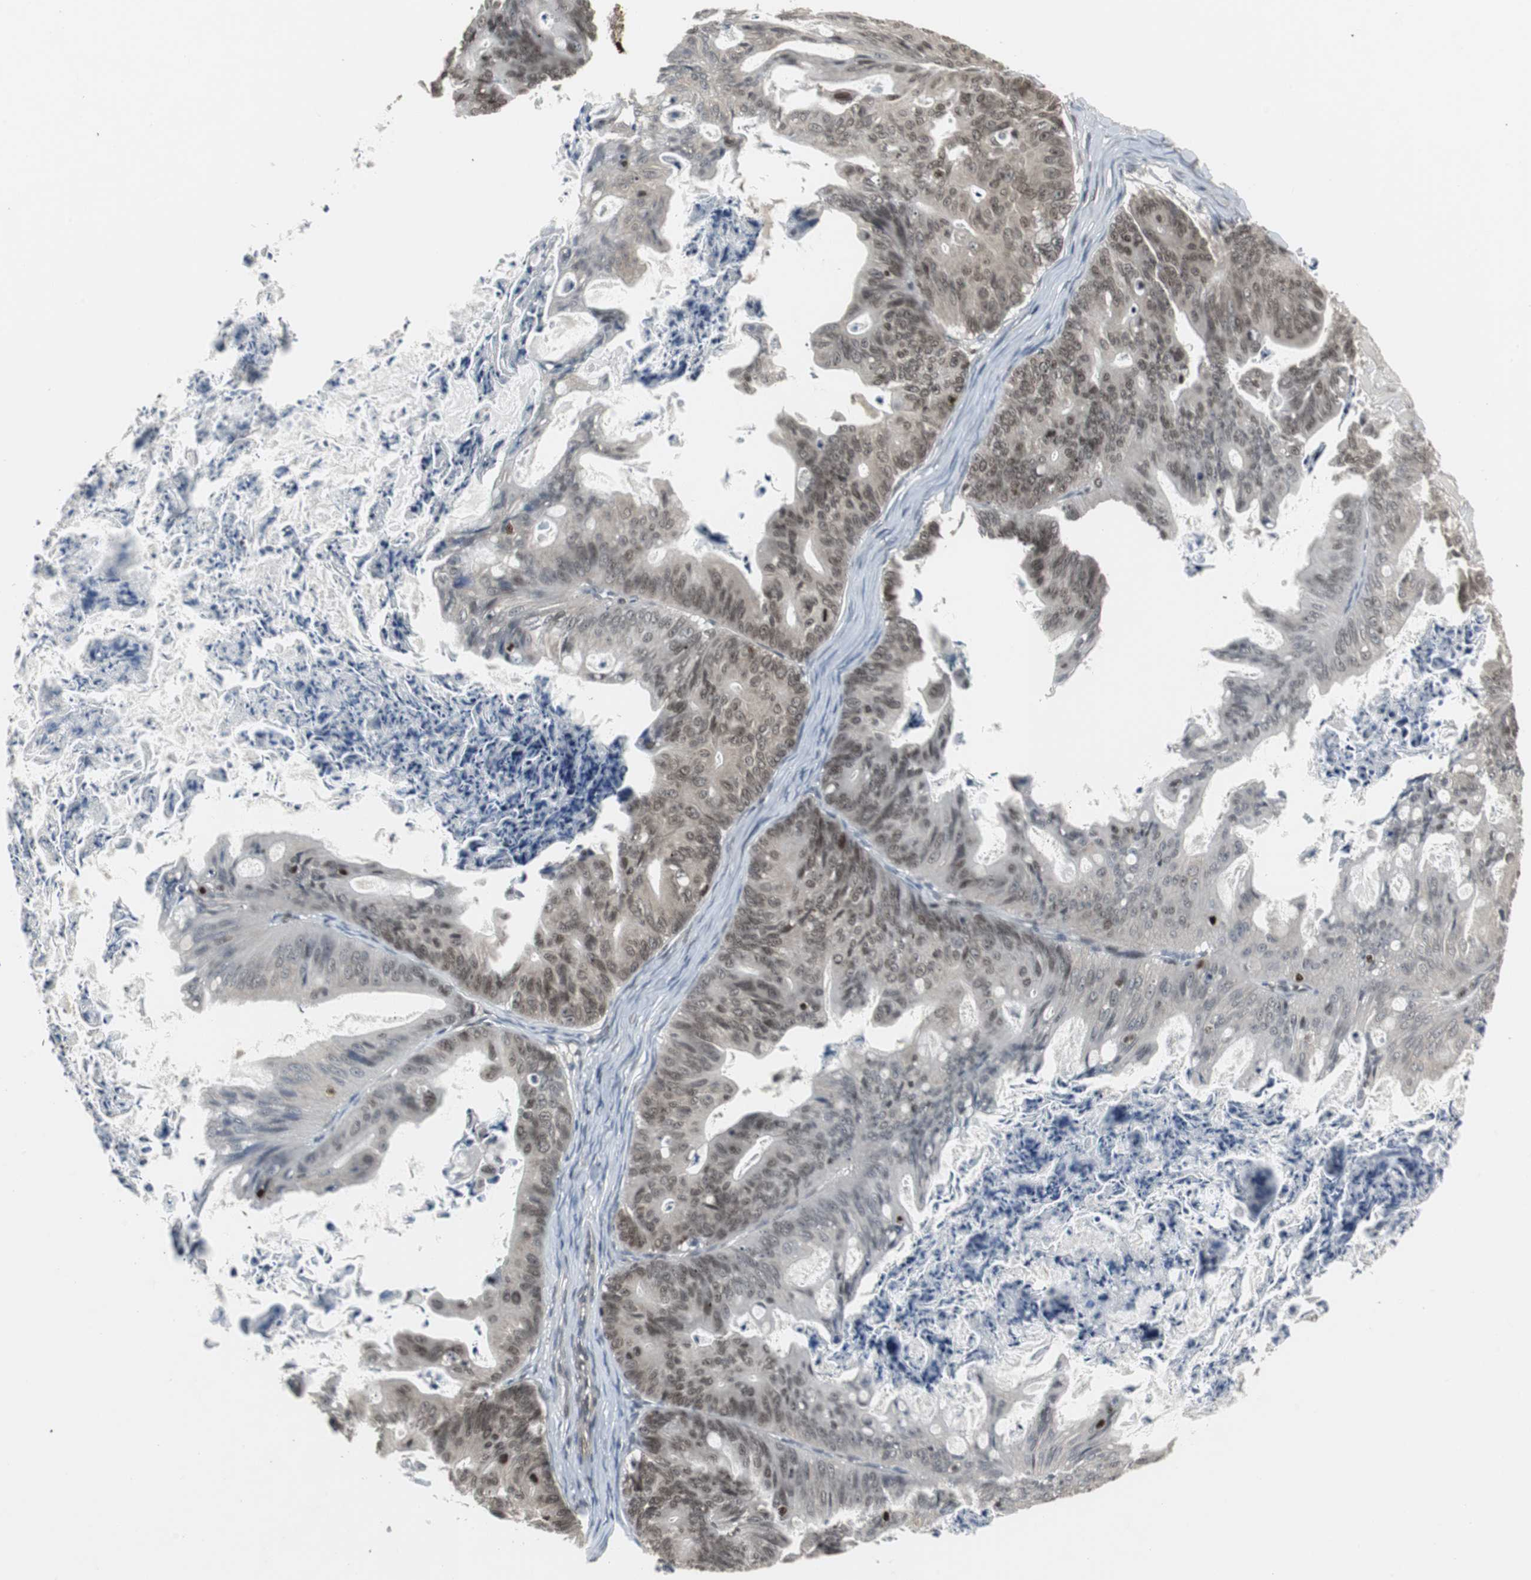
{"staining": {"intensity": "moderate", "quantity": "25%-75%", "location": "cytoplasmic/membranous,nuclear"}, "tissue": "ovarian cancer", "cell_type": "Tumor cells", "image_type": "cancer", "snomed": [{"axis": "morphology", "description": "Cystadenocarcinoma, mucinous, NOS"}, {"axis": "topography", "description": "Ovary"}], "caption": "A photomicrograph showing moderate cytoplasmic/membranous and nuclear expression in about 25%-75% of tumor cells in ovarian cancer (mucinous cystadenocarcinoma), as visualized by brown immunohistochemical staining.", "gene": "MPG", "patient": {"sex": "female", "age": 36}}